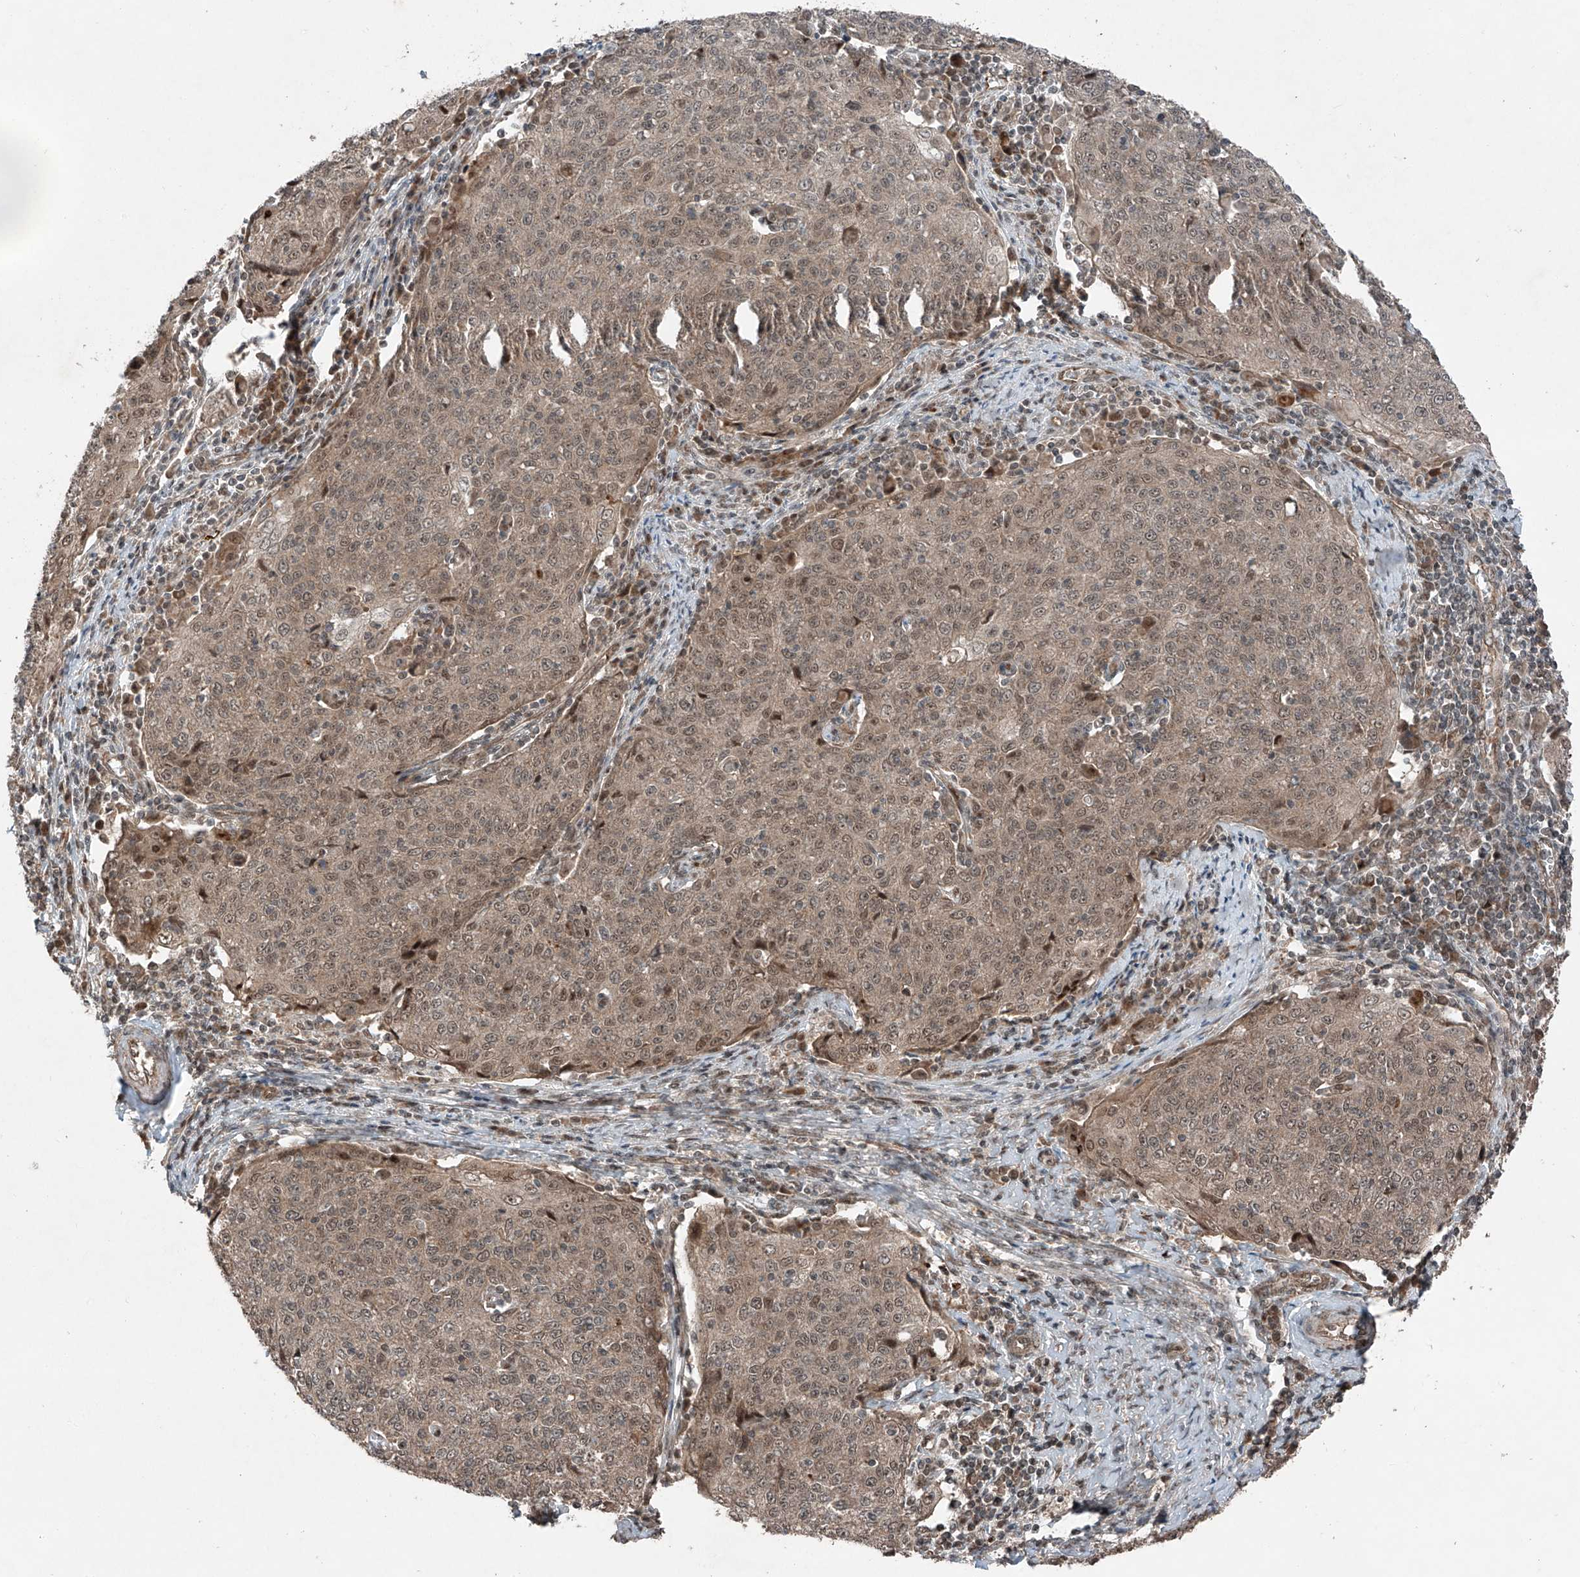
{"staining": {"intensity": "weak", "quantity": ">75%", "location": "cytoplasmic/membranous,nuclear"}, "tissue": "cervical cancer", "cell_type": "Tumor cells", "image_type": "cancer", "snomed": [{"axis": "morphology", "description": "Squamous cell carcinoma, NOS"}, {"axis": "topography", "description": "Cervix"}], "caption": "Weak cytoplasmic/membranous and nuclear protein positivity is identified in approximately >75% of tumor cells in cervical cancer.", "gene": "ZNF620", "patient": {"sex": "female", "age": 48}}